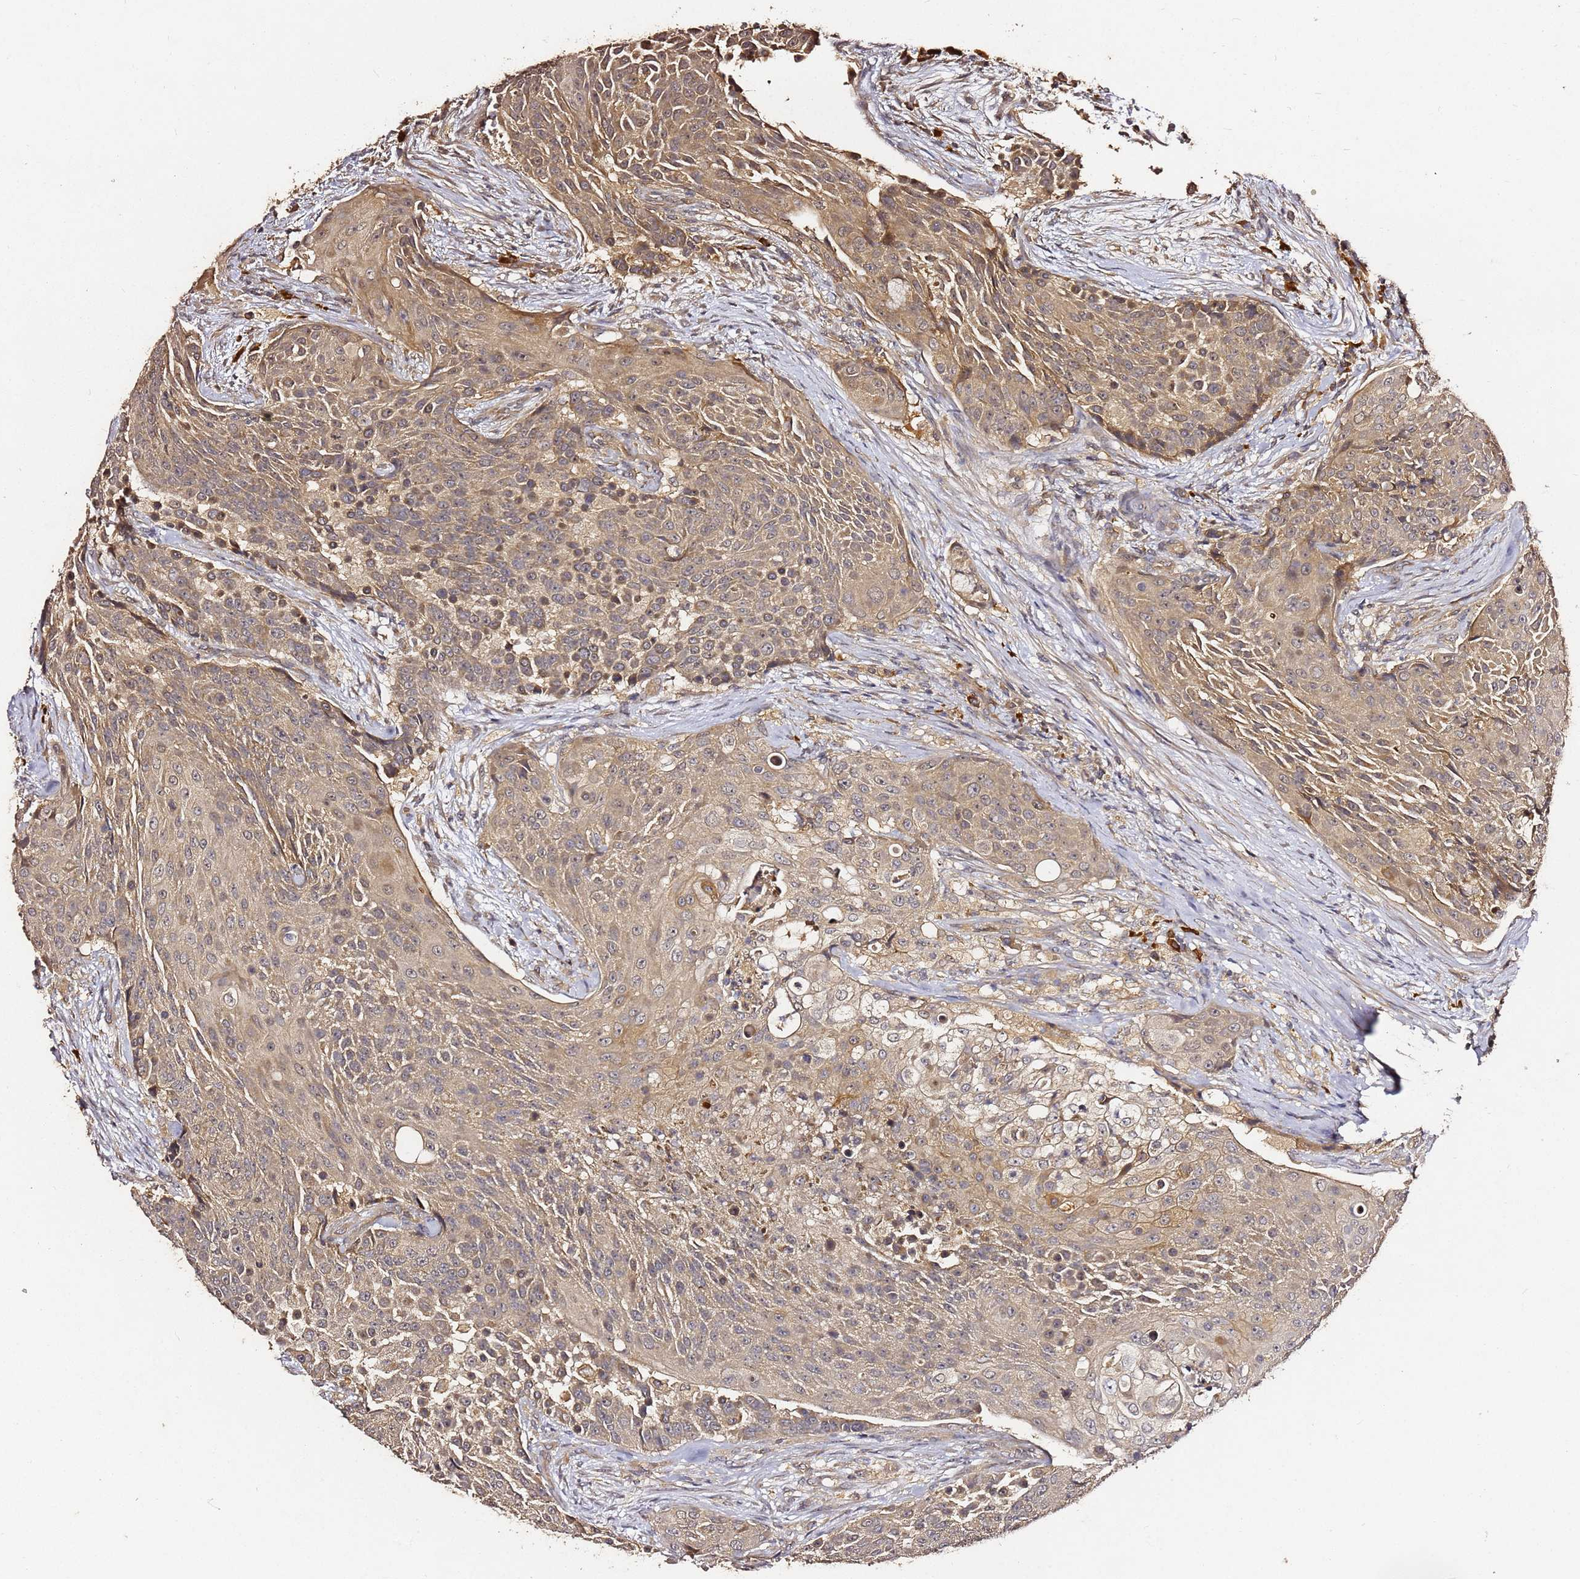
{"staining": {"intensity": "moderate", "quantity": ">75%", "location": "cytoplasmic/membranous"}, "tissue": "urothelial cancer", "cell_type": "Tumor cells", "image_type": "cancer", "snomed": [{"axis": "morphology", "description": "Urothelial carcinoma, High grade"}, {"axis": "topography", "description": "Urinary bladder"}], "caption": "Urothelial cancer stained with a brown dye reveals moderate cytoplasmic/membranous positive positivity in approximately >75% of tumor cells.", "gene": "C6orf136", "patient": {"sex": "female", "age": 63}}